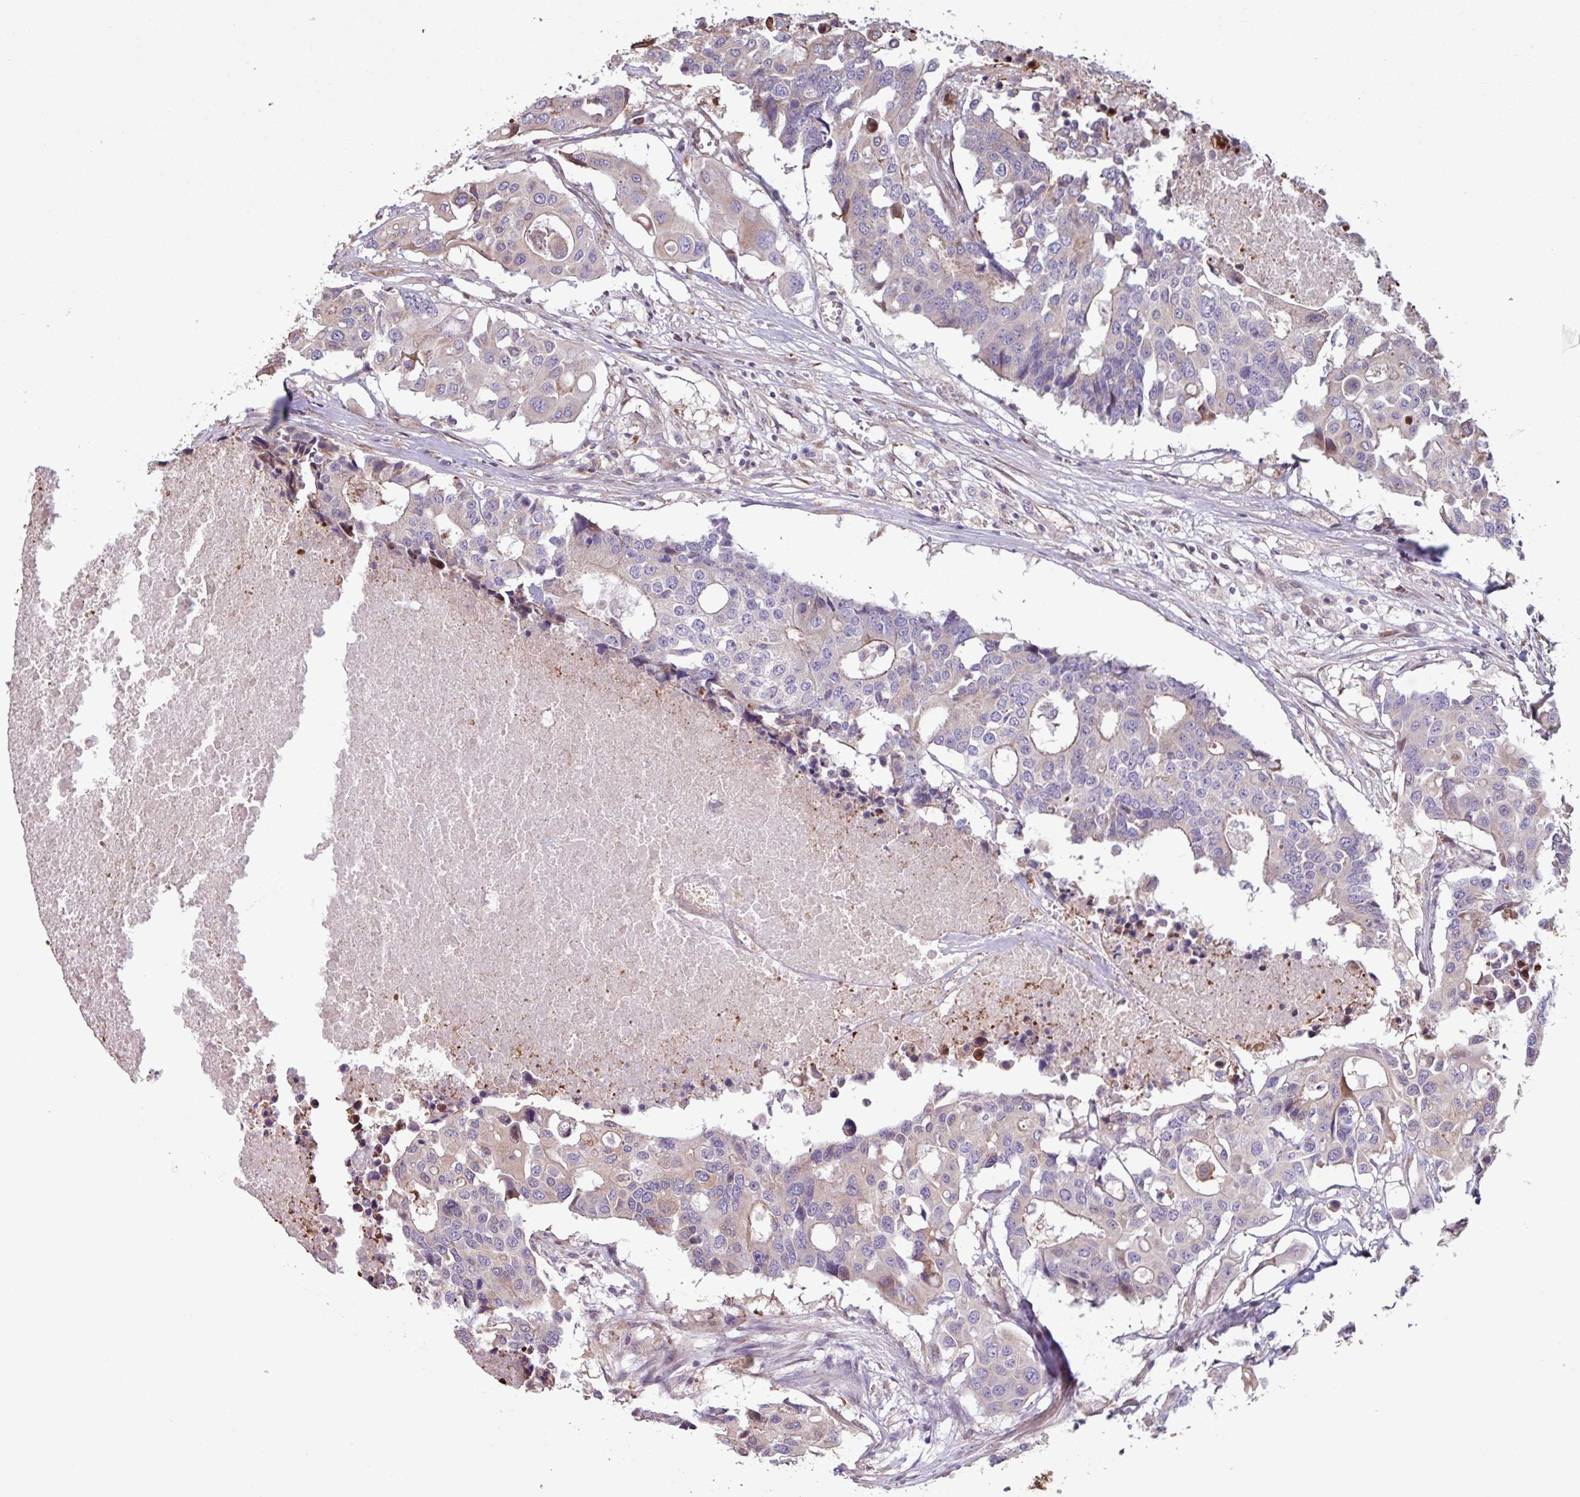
{"staining": {"intensity": "weak", "quantity": "<25%", "location": "cytoplasmic/membranous"}, "tissue": "colorectal cancer", "cell_type": "Tumor cells", "image_type": "cancer", "snomed": [{"axis": "morphology", "description": "Adenocarcinoma, NOS"}, {"axis": "topography", "description": "Colon"}], "caption": "High magnification brightfield microscopy of colorectal adenocarcinoma stained with DAB (3,3'-diaminobenzidine) (brown) and counterstained with hematoxylin (blue): tumor cells show no significant positivity.", "gene": "PDPR", "patient": {"sex": "male", "age": 77}}